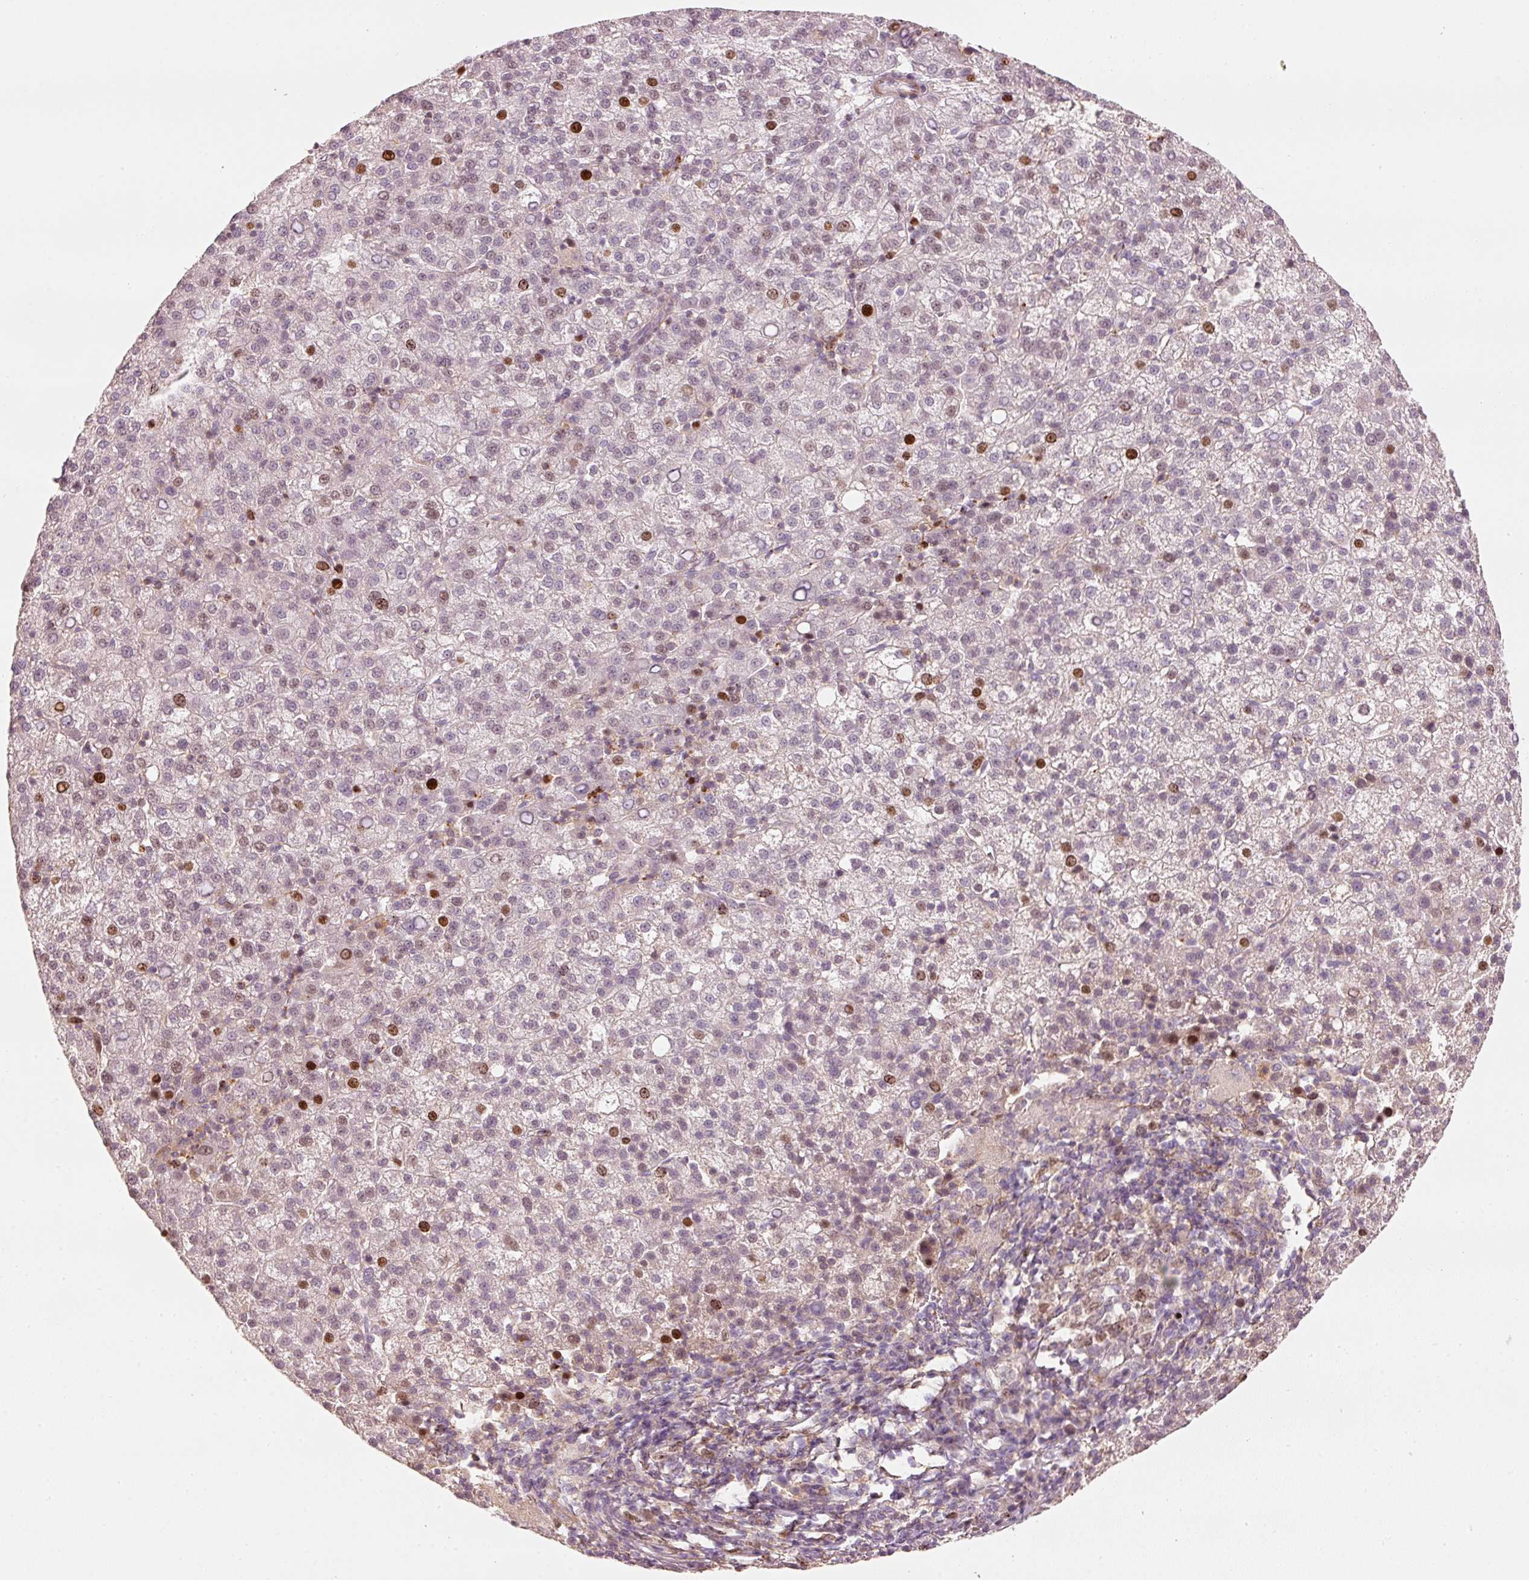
{"staining": {"intensity": "moderate", "quantity": "<25%", "location": "nuclear"}, "tissue": "liver cancer", "cell_type": "Tumor cells", "image_type": "cancer", "snomed": [{"axis": "morphology", "description": "Carcinoma, Hepatocellular, NOS"}, {"axis": "topography", "description": "Liver"}], "caption": "A high-resolution image shows immunohistochemistry staining of hepatocellular carcinoma (liver), which reveals moderate nuclear expression in approximately <25% of tumor cells. (brown staining indicates protein expression, while blue staining denotes nuclei).", "gene": "TREX2", "patient": {"sex": "female", "age": 58}}